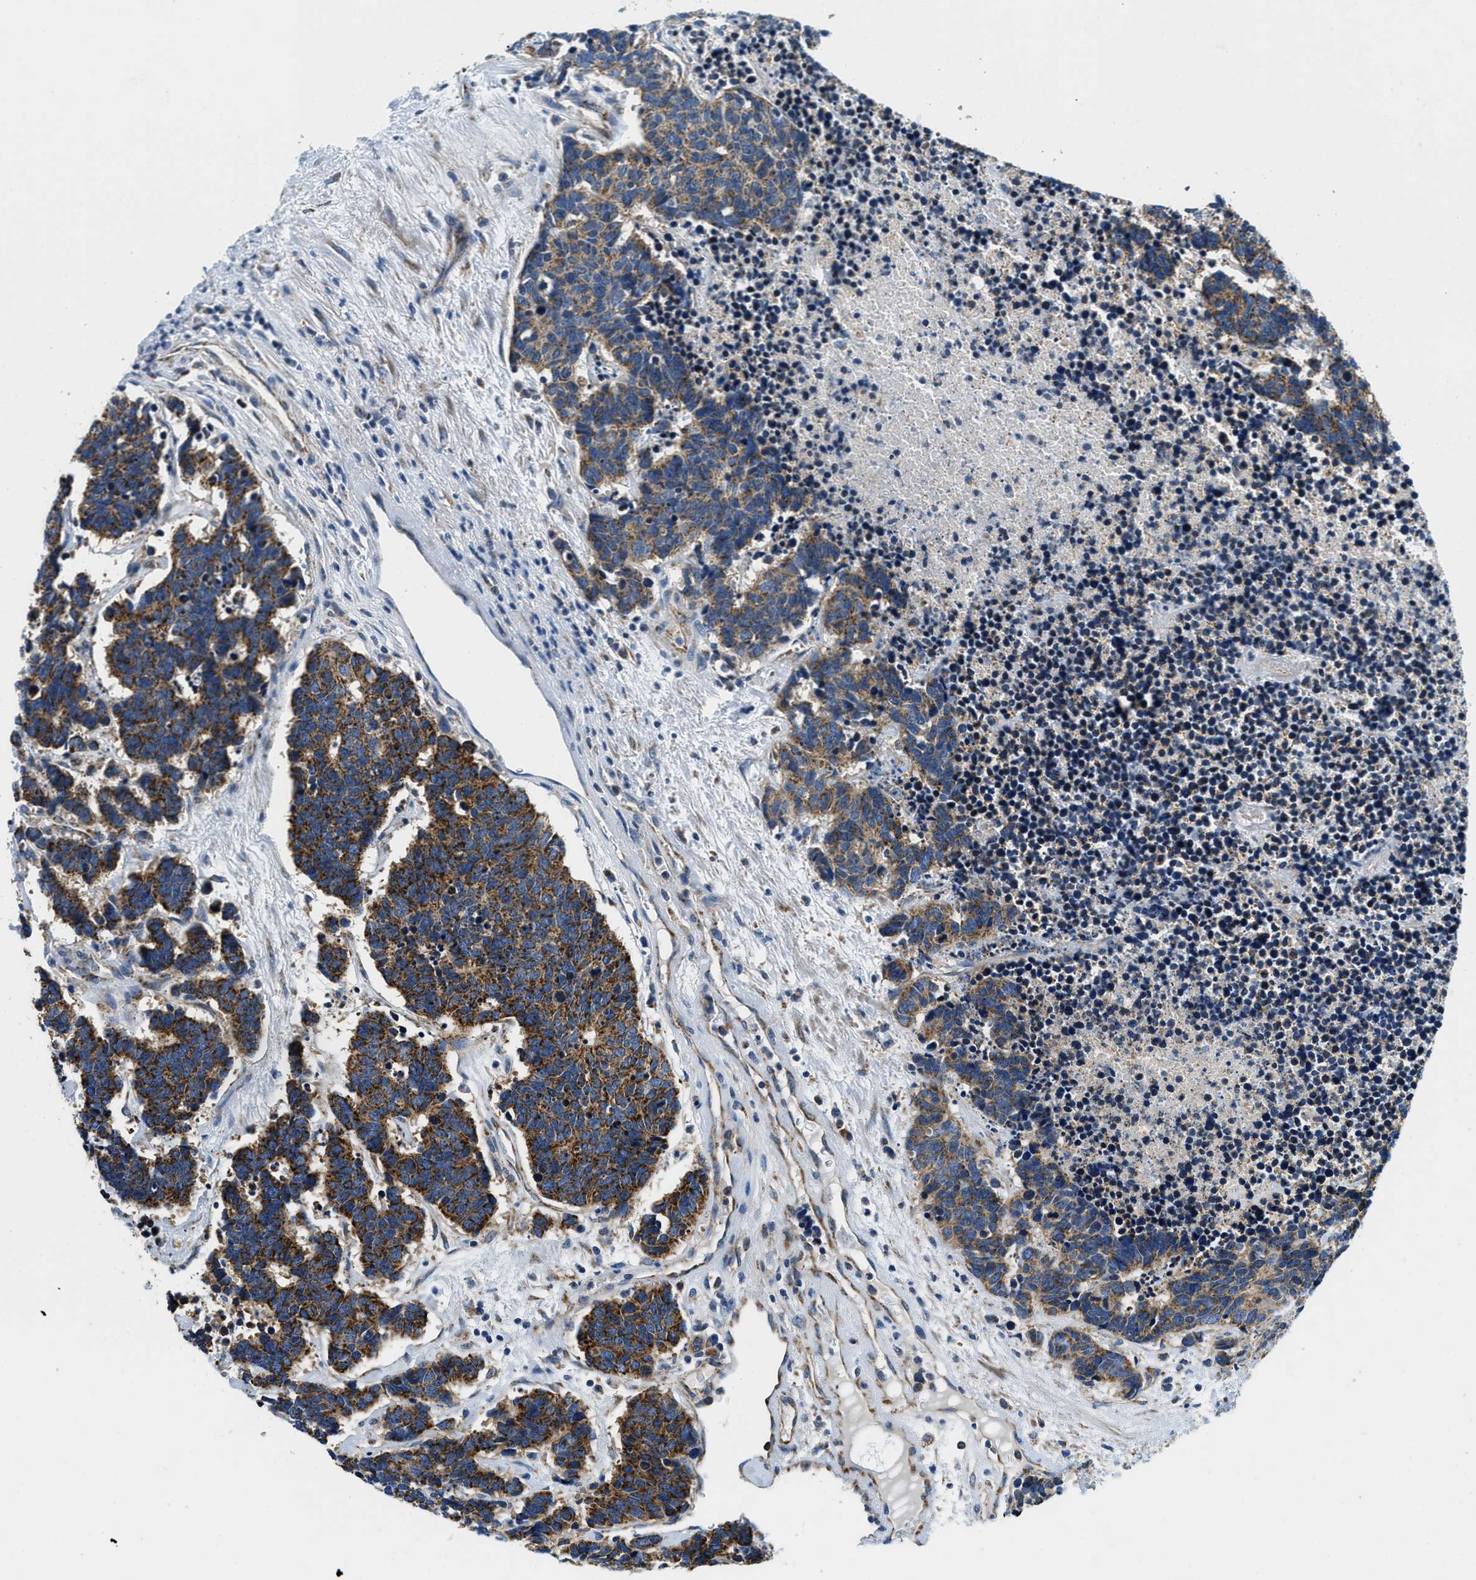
{"staining": {"intensity": "strong", "quantity": ">75%", "location": "cytoplasmic/membranous"}, "tissue": "carcinoid", "cell_type": "Tumor cells", "image_type": "cancer", "snomed": [{"axis": "morphology", "description": "Carcinoma, NOS"}, {"axis": "morphology", "description": "Carcinoid, malignant, NOS"}, {"axis": "topography", "description": "Urinary bladder"}], "caption": "Human malignant carcinoid stained with a brown dye exhibits strong cytoplasmic/membranous positive expression in about >75% of tumor cells.", "gene": "SAMD4B", "patient": {"sex": "male", "age": 57}}